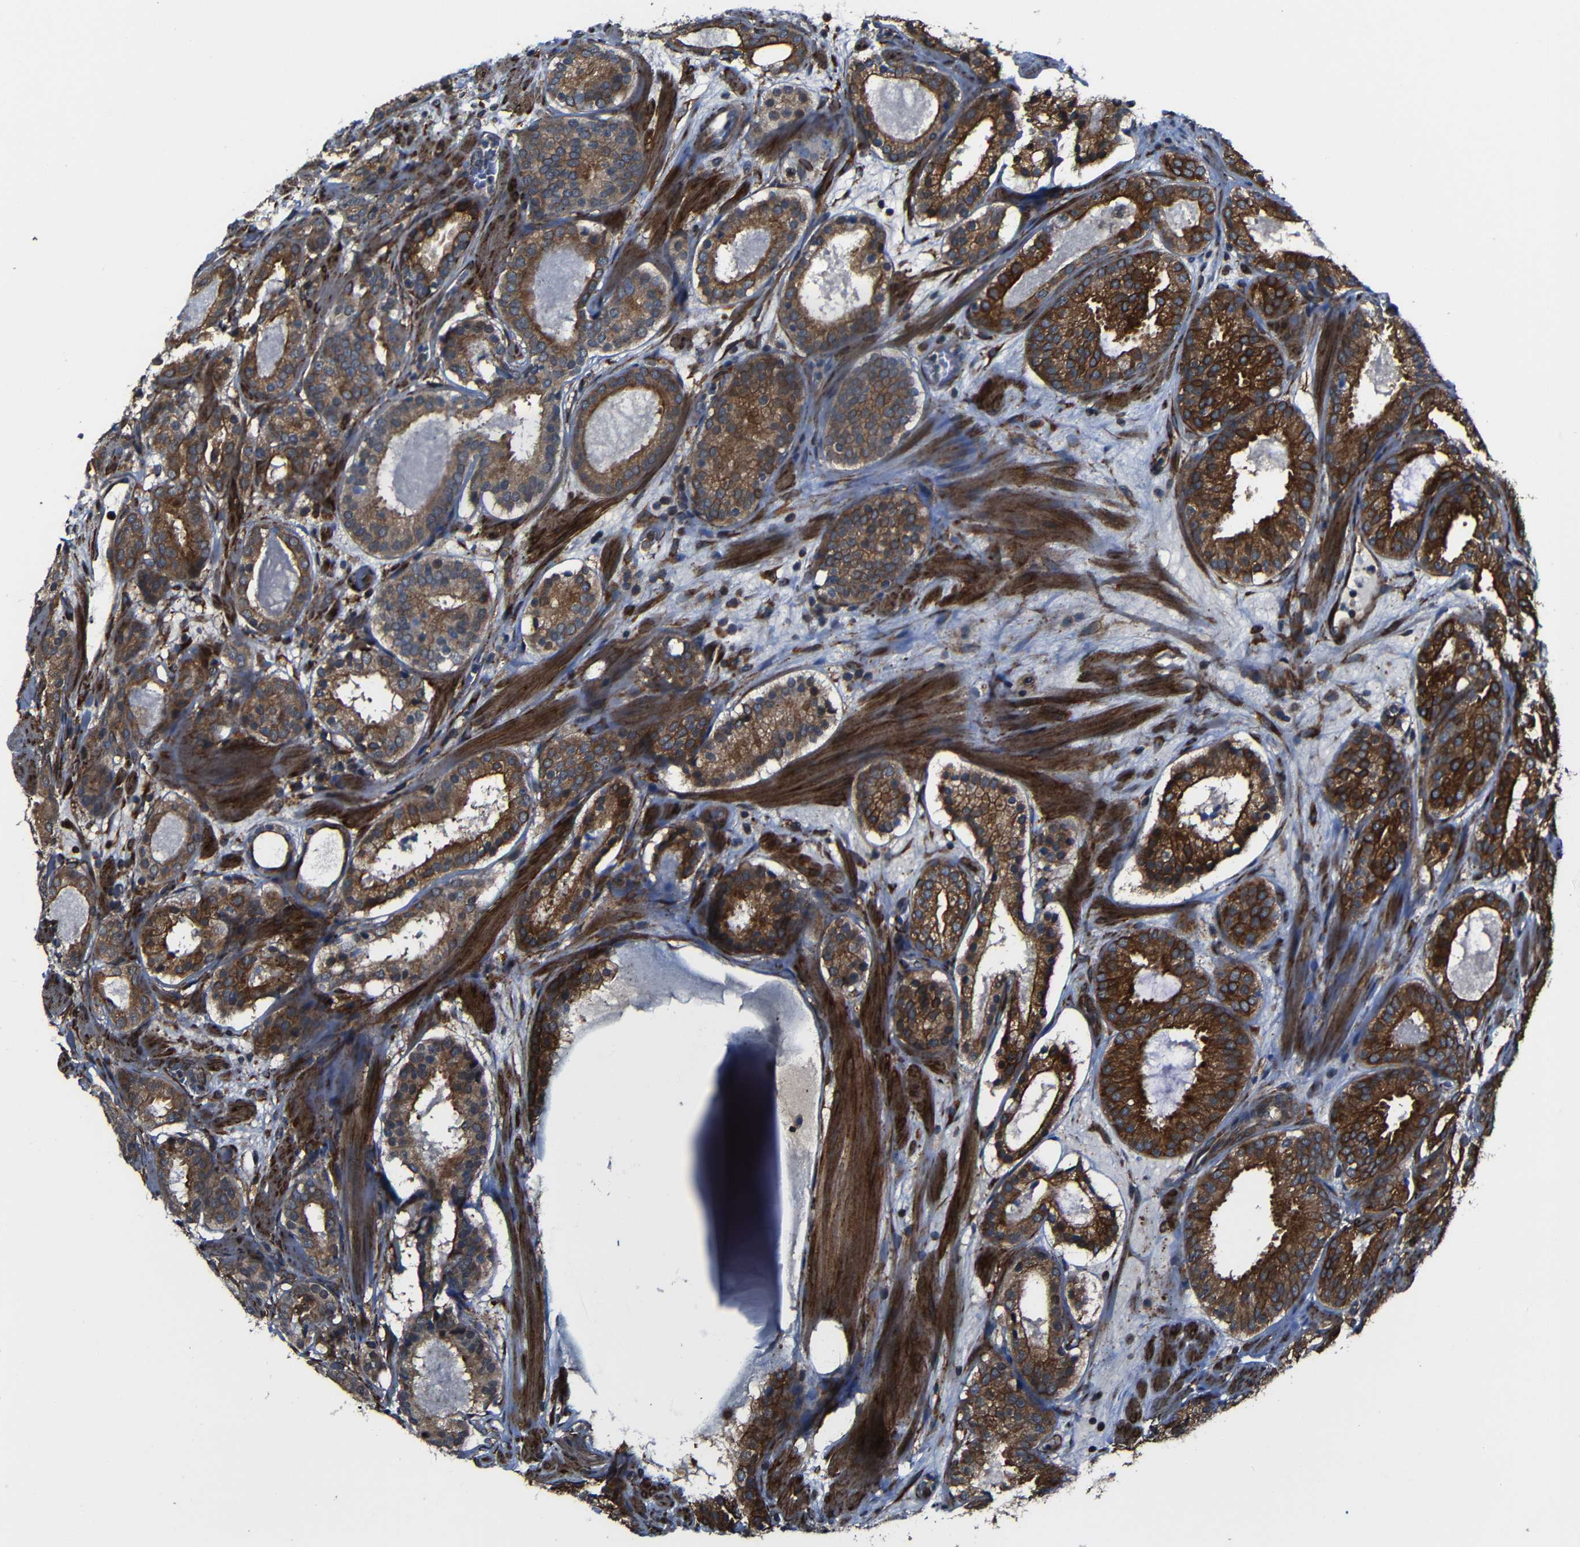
{"staining": {"intensity": "moderate", "quantity": "25%-75%", "location": "cytoplasmic/membranous"}, "tissue": "prostate cancer", "cell_type": "Tumor cells", "image_type": "cancer", "snomed": [{"axis": "morphology", "description": "Adenocarcinoma, Low grade"}, {"axis": "topography", "description": "Prostate"}], "caption": "There is medium levels of moderate cytoplasmic/membranous expression in tumor cells of prostate adenocarcinoma (low-grade), as demonstrated by immunohistochemical staining (brown color).", "gene": "KIAA0513", "patient": {"sex": "male", "age": 69}}